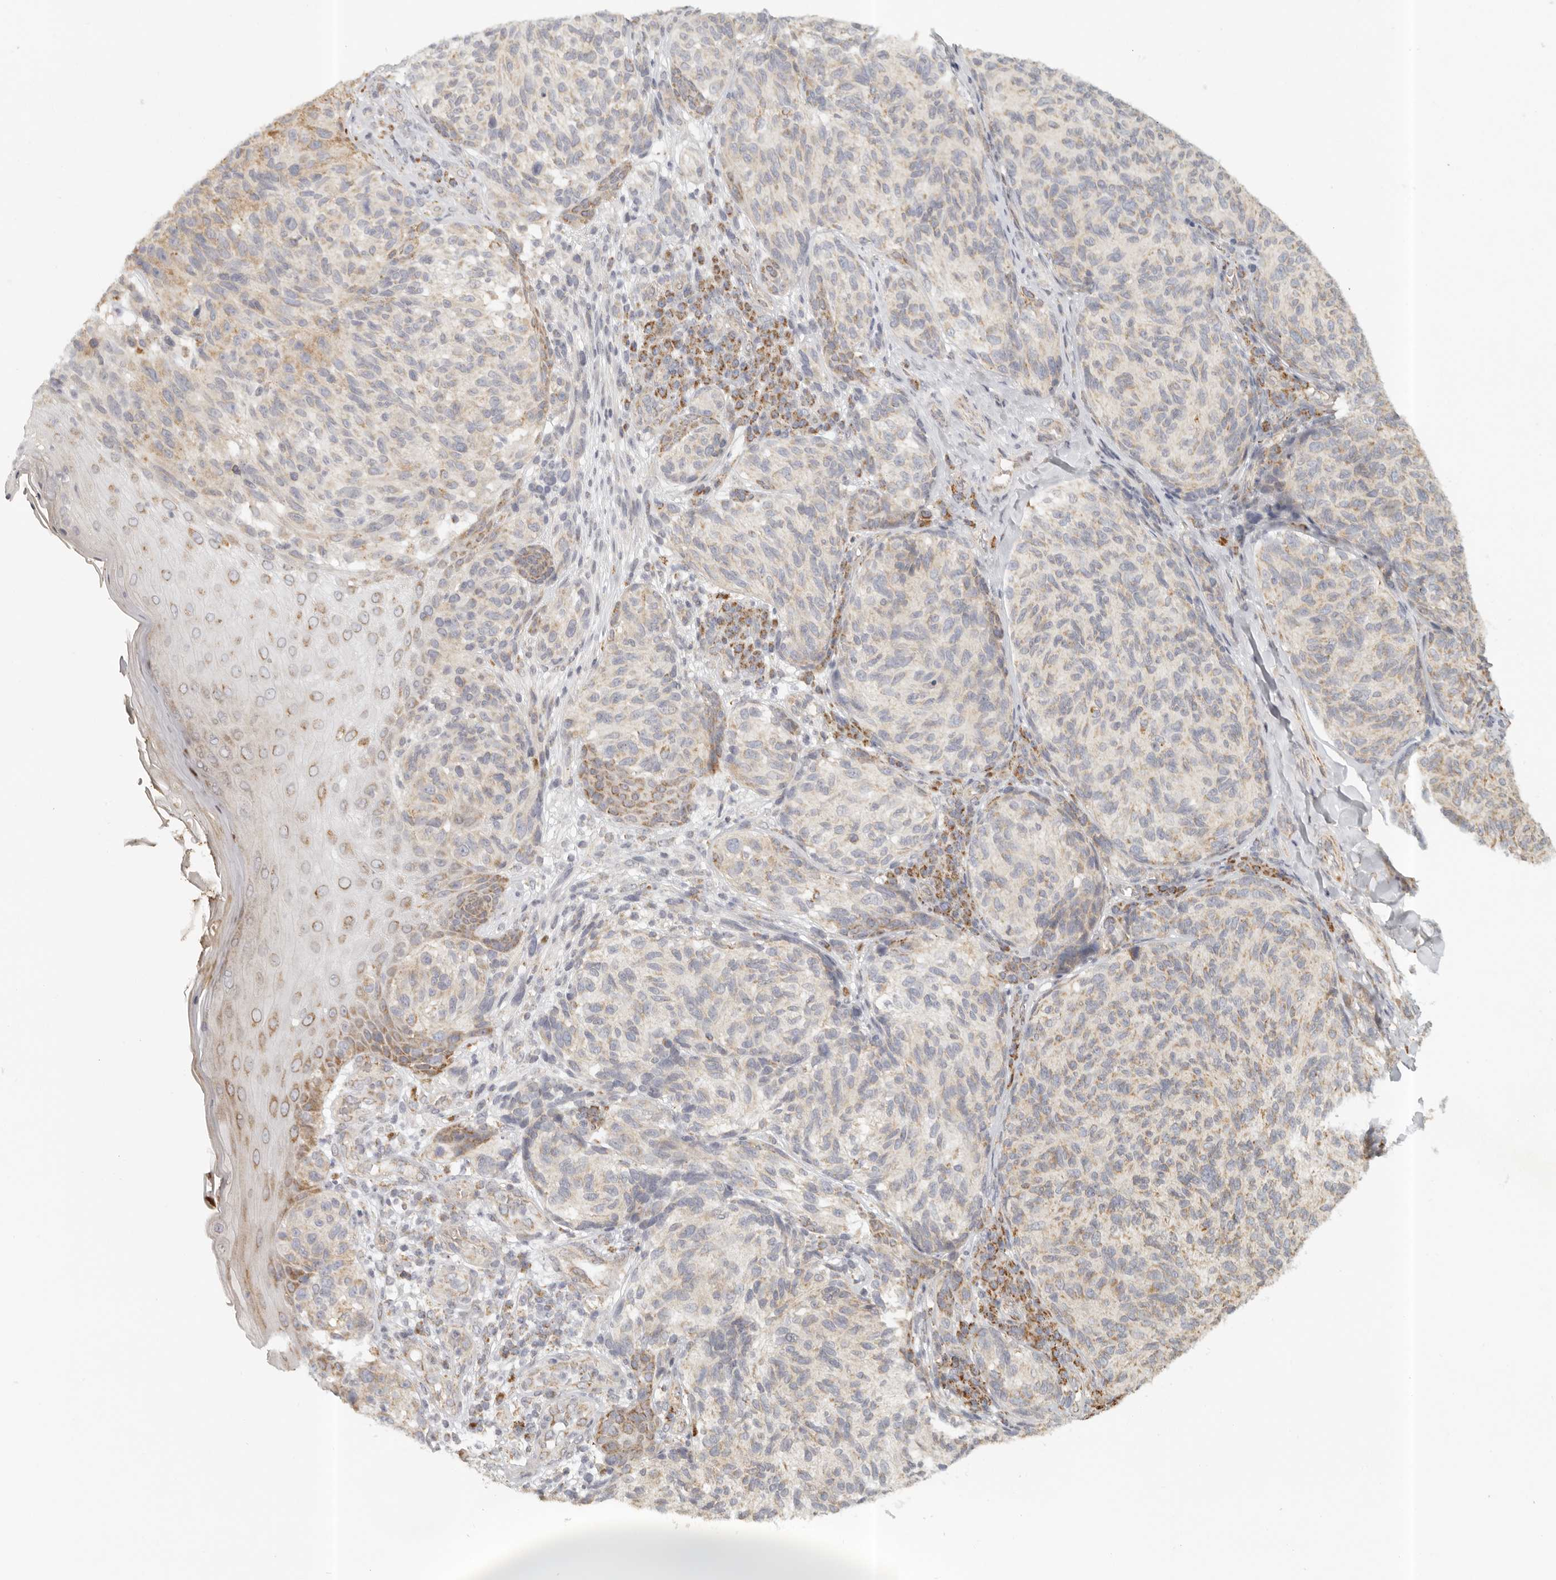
{"staining": {"intensity": "moderate", "quantity": "<25%", "location": "cytoplasmic/membranous"}, "tissue": "melanoma", "cell_type": "Tumor cells", "image_type": "cancer", "snomed": [{"axis": "morphology", "description": "Malignant melanoma, NOS"}, {"axis": "topography", "description": "Skin"}], "caption": "High-magnification brightfield microscopy of malignant melanoma stained with DAB (brown) and counterstained with hematoxylin (blue). tumor cells exhibit moderate cytoplasmic/membranous positivity is seen in approximately<25% of cells.", "gene": "KDF1", "patient": {"sex": "female", "age": 73}}